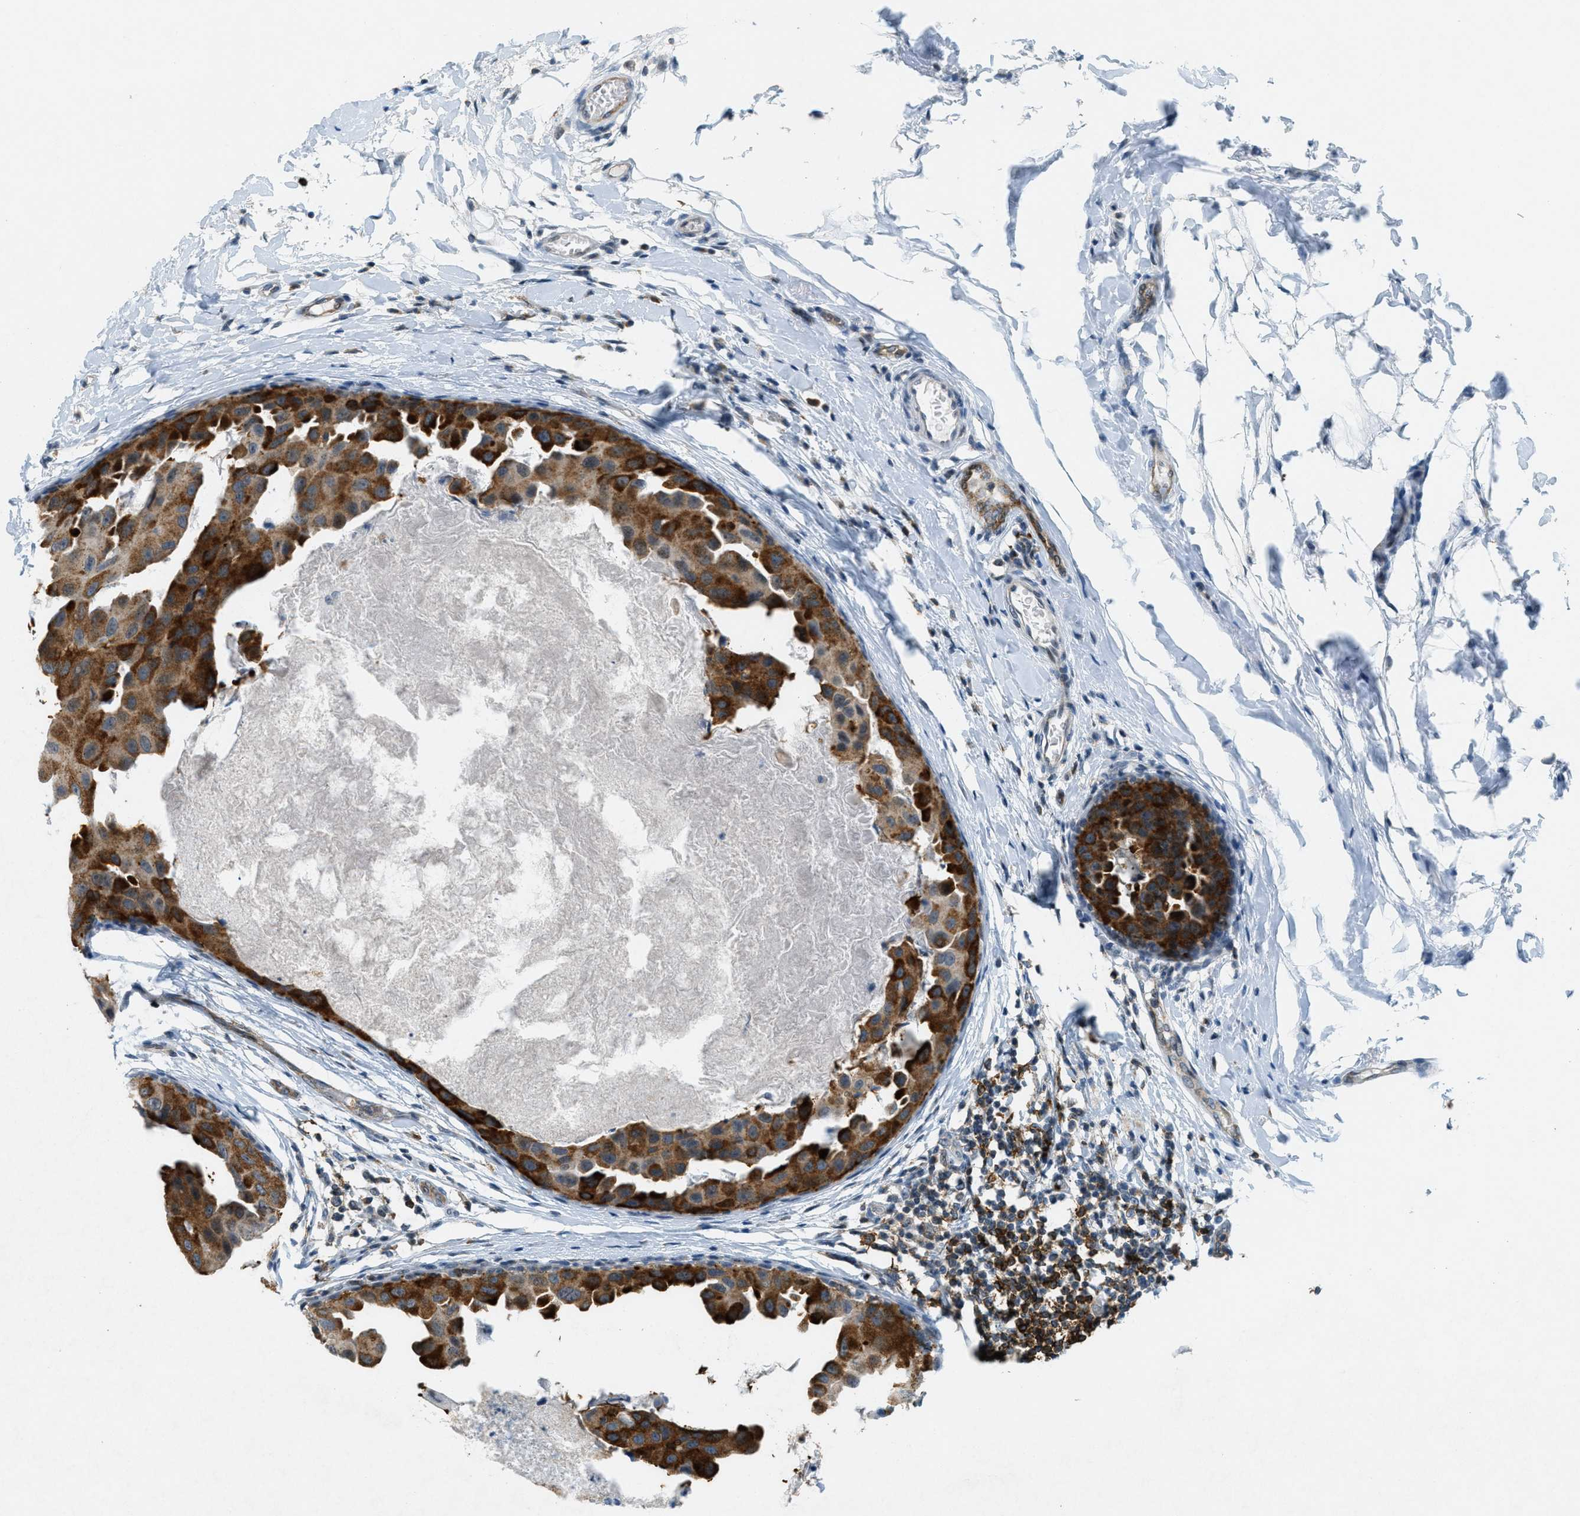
{"staining": {"intensity": "strong", "quantity": ">75%", "location": "cytoplasmic/membranous"}, "tissue": "breast cancer", "cell_type": "Tumor cells", "image_type": "cancer", "snomed": [{"axis": "morphology", "description": "Duct carcinoma"}, {"axis": "topography", "description": "Breast"}], "caption": "Invasive ductal carcinoma (breast) was stained to show a protein in brown. There is high levels of strong cytoplasmic/membranous expression in approximately >75% of tumor cells.", "gene": "FYN", "patient": {"sex": "female", "age": 27}}